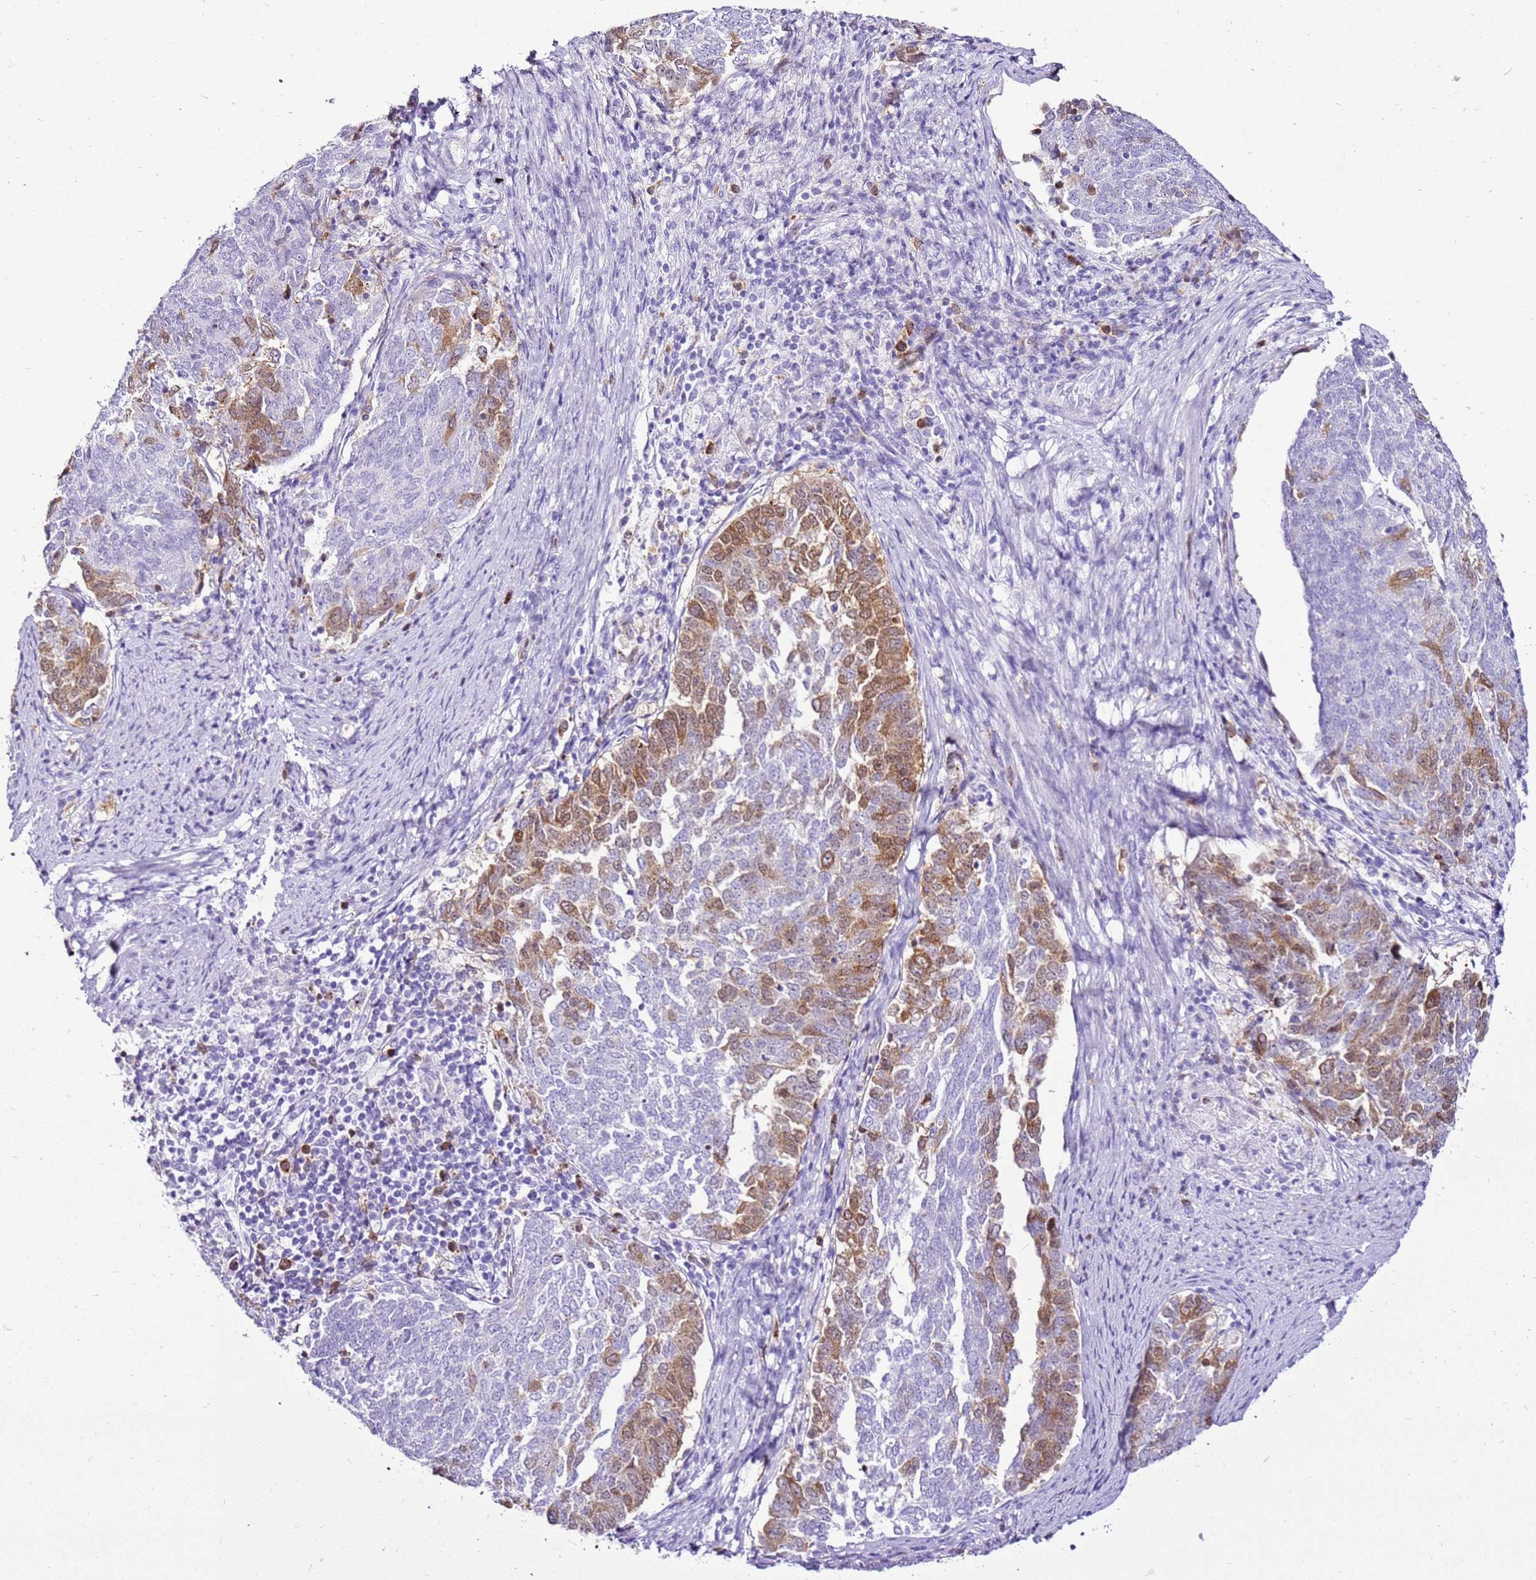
{"staining": {"intensity": "moderate", "quantity": "25%-75%", "location": "cytoplasmic/membranous"}, "tissue": "endometrial cancer", "cell_type": "Tumor cells", "image_type": "cancer", "snomed": [{"axis": "morphology", "description": "Adenocarcinoma, NOS"}, {"axis": "topography", "description": "Endometrium"}], "caption": "Adenocarcinoma (endometrial) was stained to show a protein in brown. There is medium levels of moderate cytoplasmic/membranous expression in approximately 25%-75% of tumor cells.", "gene": "SPC25", "patient": {"sex": "female", "age": 80}}